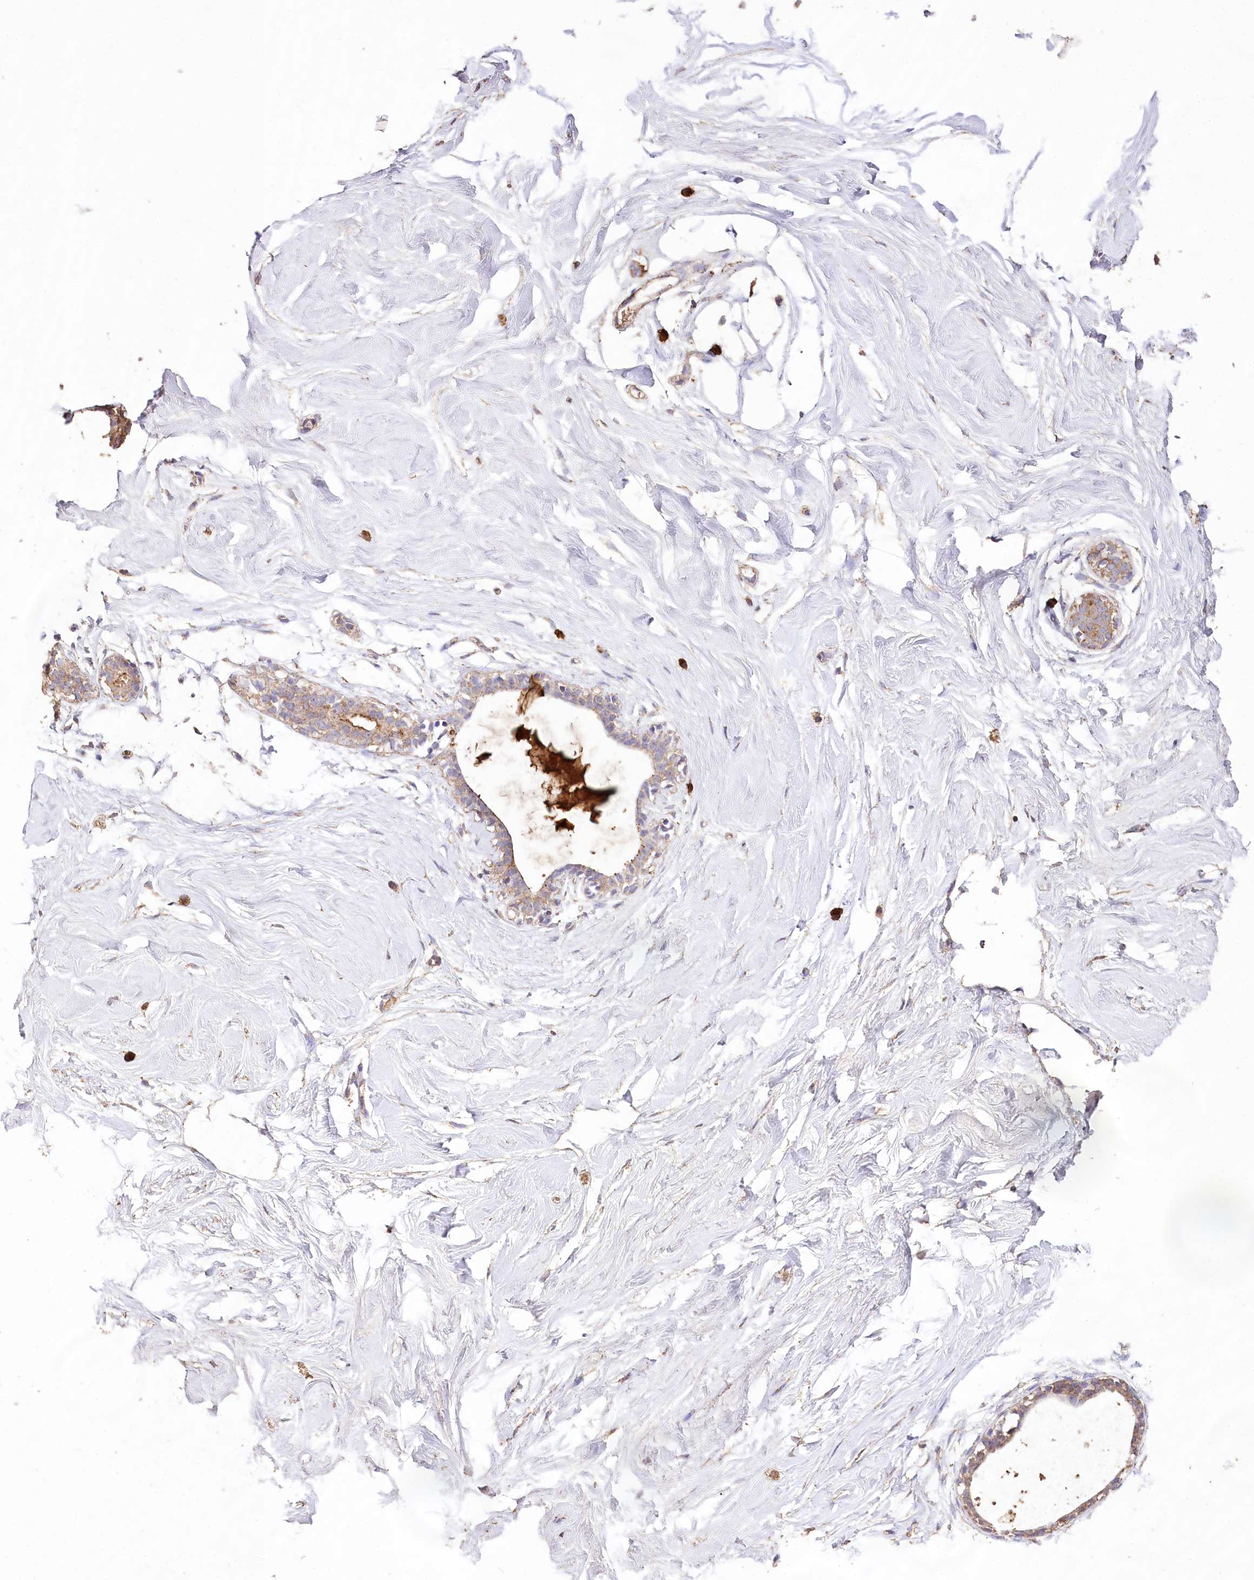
{"staining": {"intensity": "weak", "quantity": "25%-75%", "location": "cytoplasmic/membranous"}, "tissue": "breast", "cell_type": "Adipocytes", "image_type": "normal", "snomed": [{"axis": "morphology", "description": "Normal tissue, NOS"}, {"axis": "morphology", "description": "Adenoma, NOS"}, {"axis": "topography", "description": "Breast"}], "caption": "Immunohistochemical staining of normal human breast demonstrates 25%-75% levels of weak cytoplasmic/membranous protein staining in about 25%-75% of adipocytes.", "gene": "IREB2", "patient": {"sex": "female", "age": 23}}